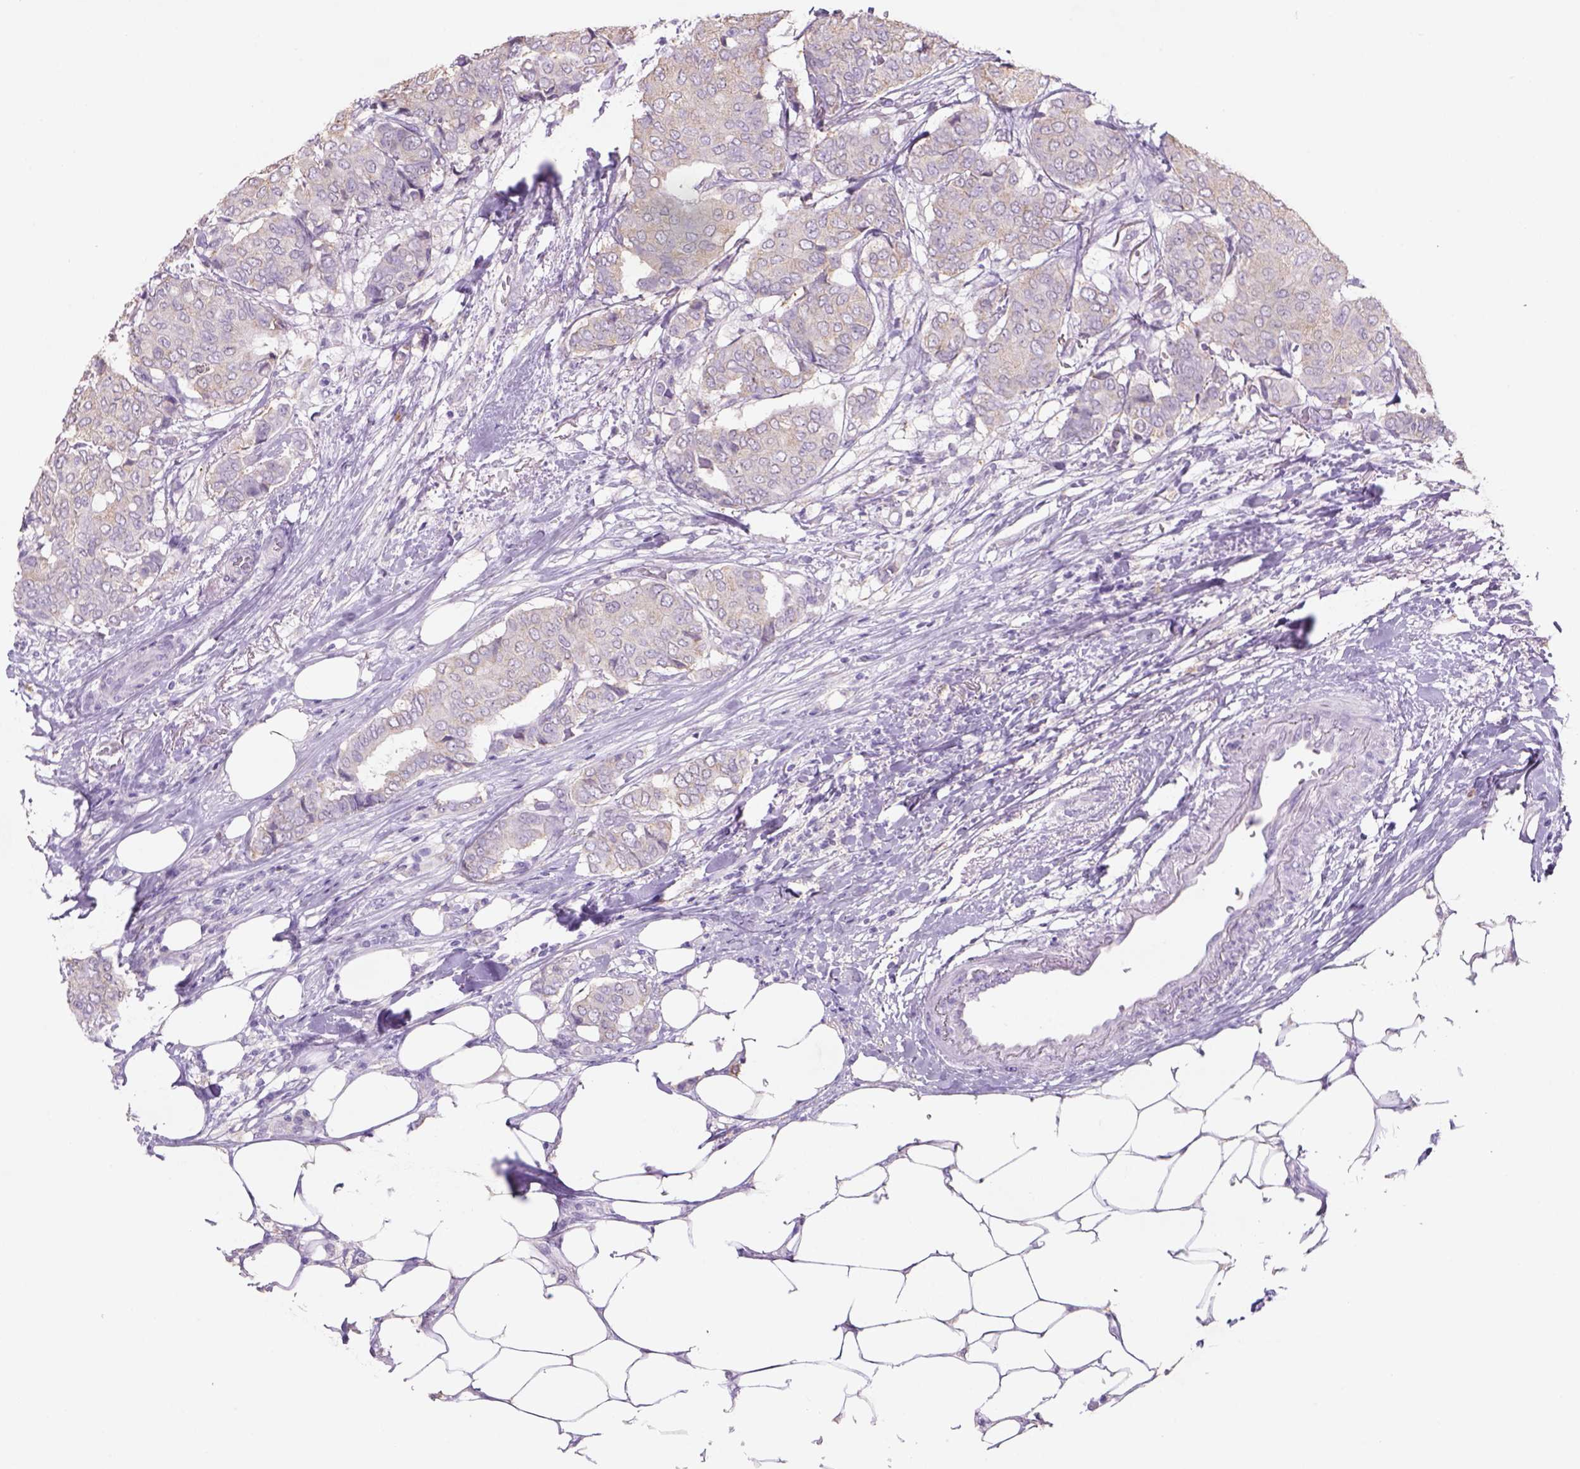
{"staining": {"intensity": "weak", "quantity": "25%-75%", "location": "cytoplasmic/membranous"}, "tissue": "breast cancer", "cell_type": "Tumor cells", "image_type": "cancer", "snomed": [{"axis": "morphology", "description": "Duct carcinoma"}, {"axis": "topography", "description": "Breast"}], "caption": "Brown immunohistochemical staining in human invasive ductal carcinoma (breast) exhibits weak cytoplasmic/membranous expression in approximately 25%-75% of tumor cells.", "gene": "NAALAD2", "patient": {"sex": "female", "age": 75}}